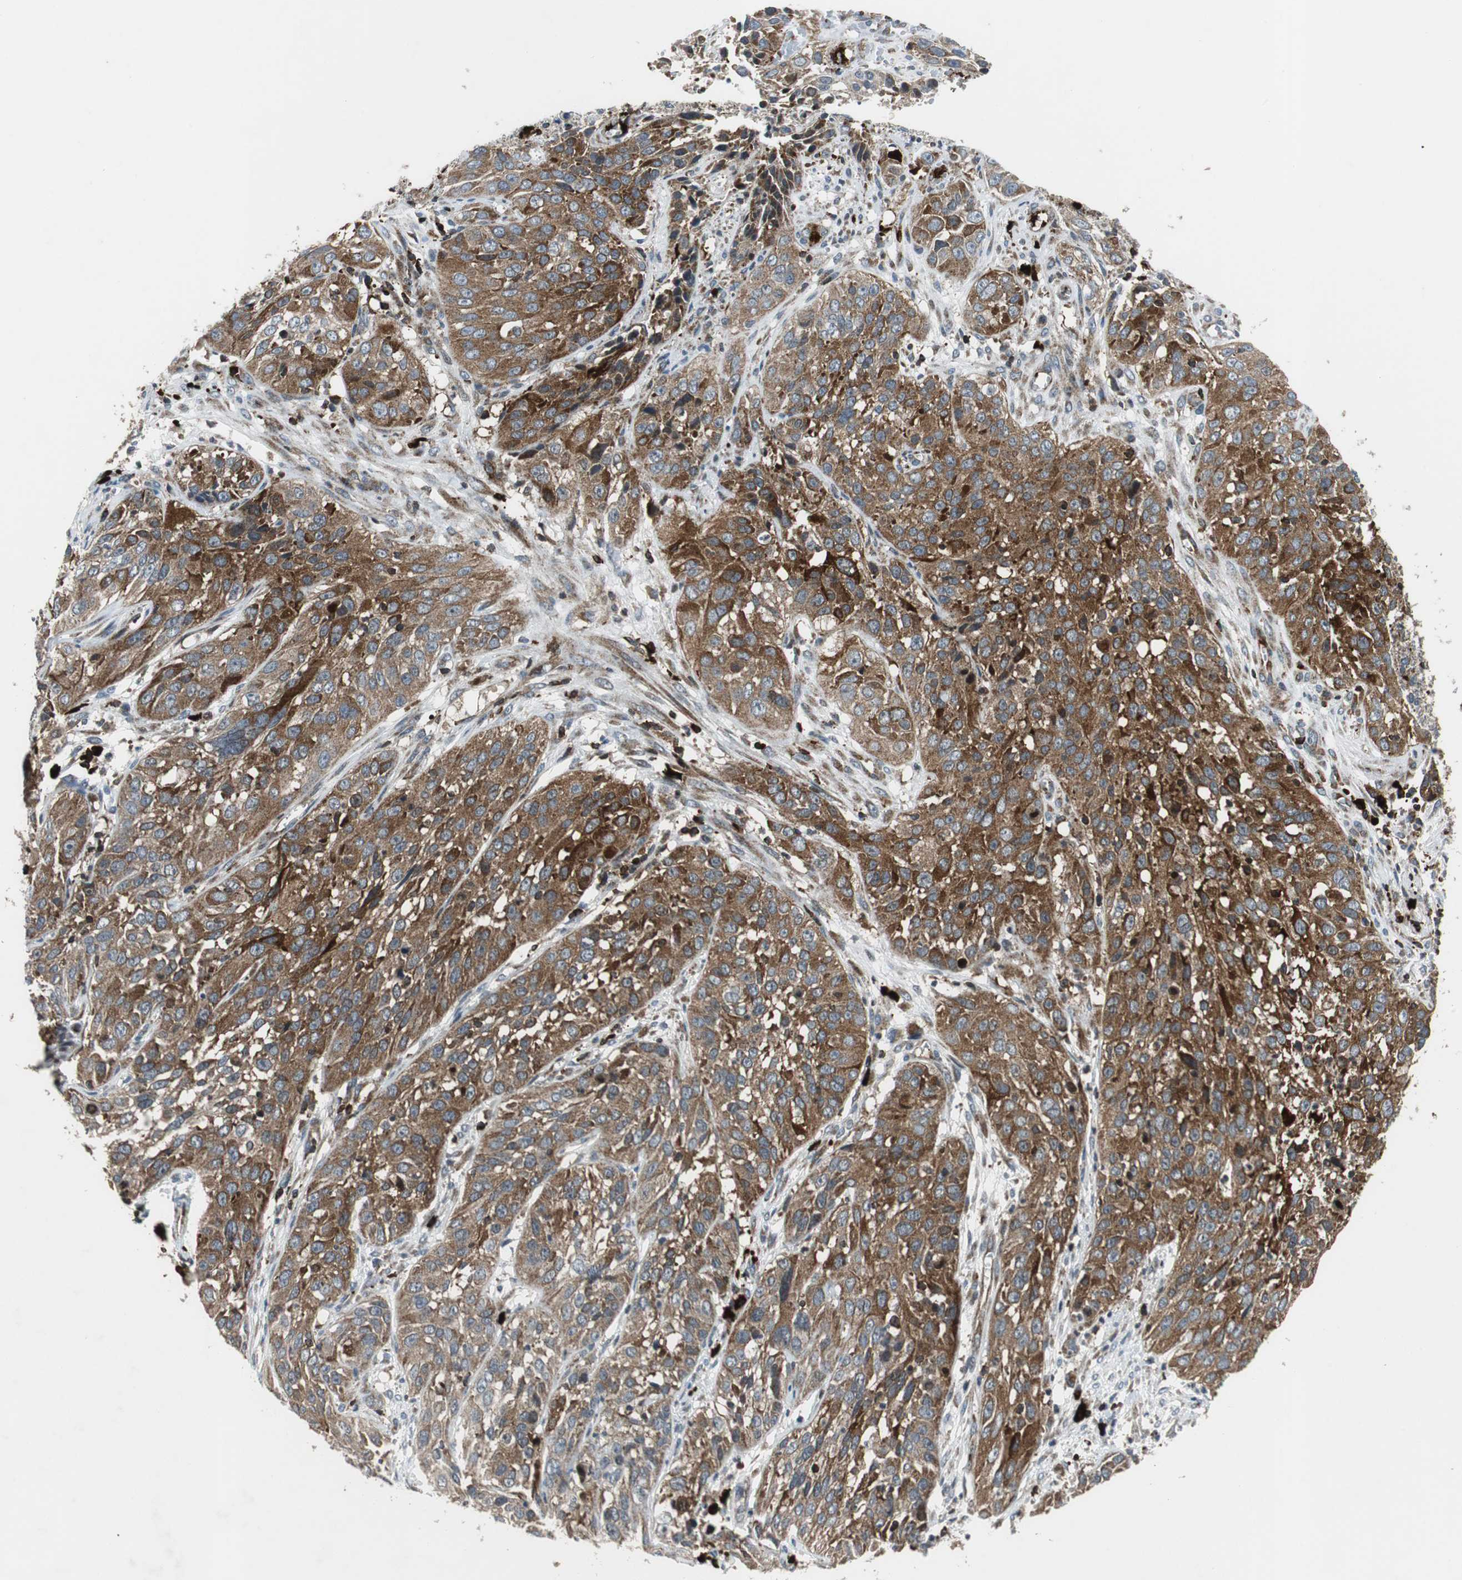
{"staining": {"intensity": "moderate", "quantity": ">75%", "location": "cytoplasmic/membranous"}, "tissue": "cervical cancer", "cell_type": "Tumor cells", "image_type": "cancer", "snomed": [{"axis": "morphology", "description": "Squamous cell carcinoma, NOS"}, {"axis": "topography", "description": "Cervix"}], "caption": "This image exhibits immunohistochemistry staining of human cervical cancer, with medium moderate cytoplasmic/membranous expression in approximately >75% of tumor cells.", "gene": "TUBA4A", "patient": {"sex": "female", "age": 32}}